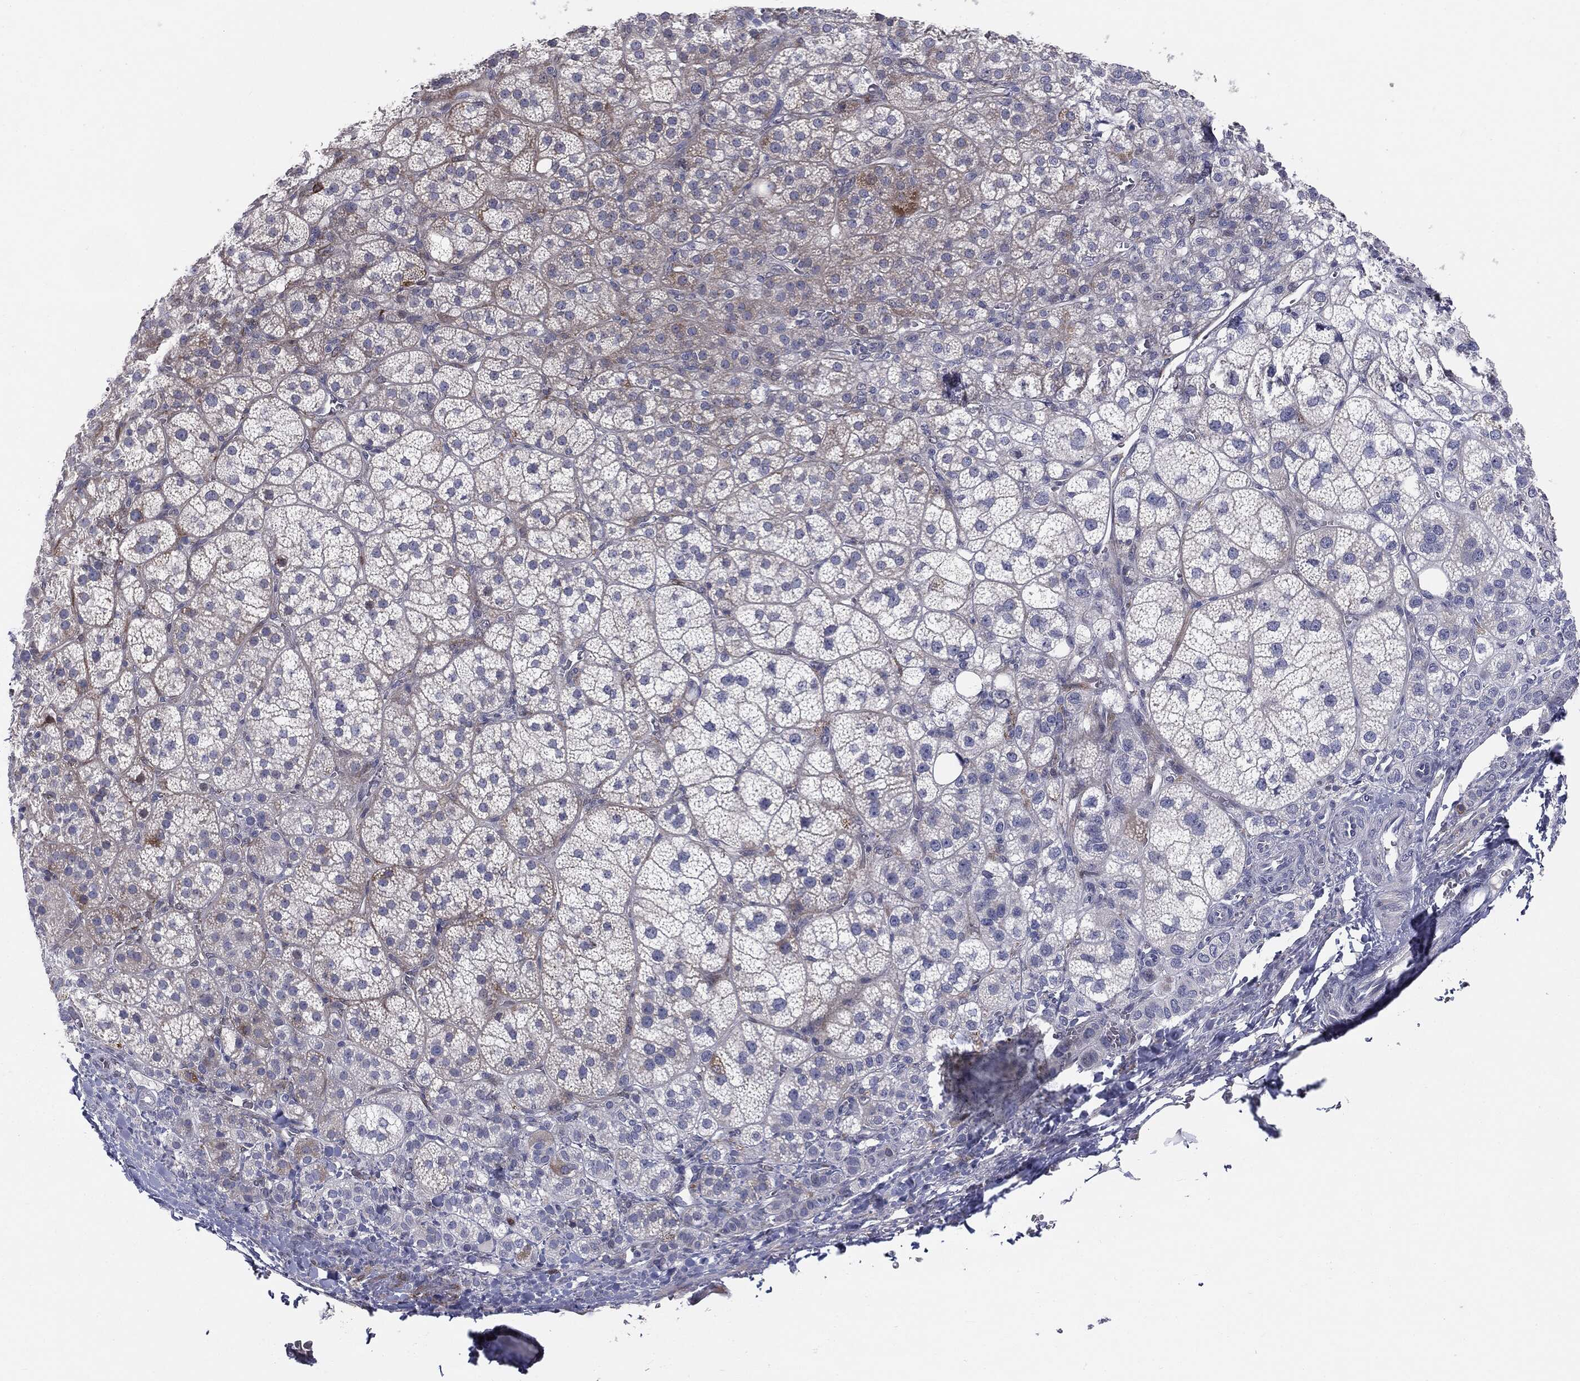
{"staining": {"intensity": "weak", "quantity": "<25%", "location": "cytoplasmic/membranous"}, "tissue": "adrenal gland", "cell_type": "Glandular cells", "image_type": "normal", "snomed": [{"axis": "morphology", "description": "Normal tissue, NOS"}, {"axis": "topography", "description": "Adrenal gland"}], "caption": "This is a histopathology image of immunohistochemistry (IHC) staining of normal adrenal gland, which shows no positivity in glandular cells.", "gene": "KRT5", "patient": {"sex": "female", "age": 60}}